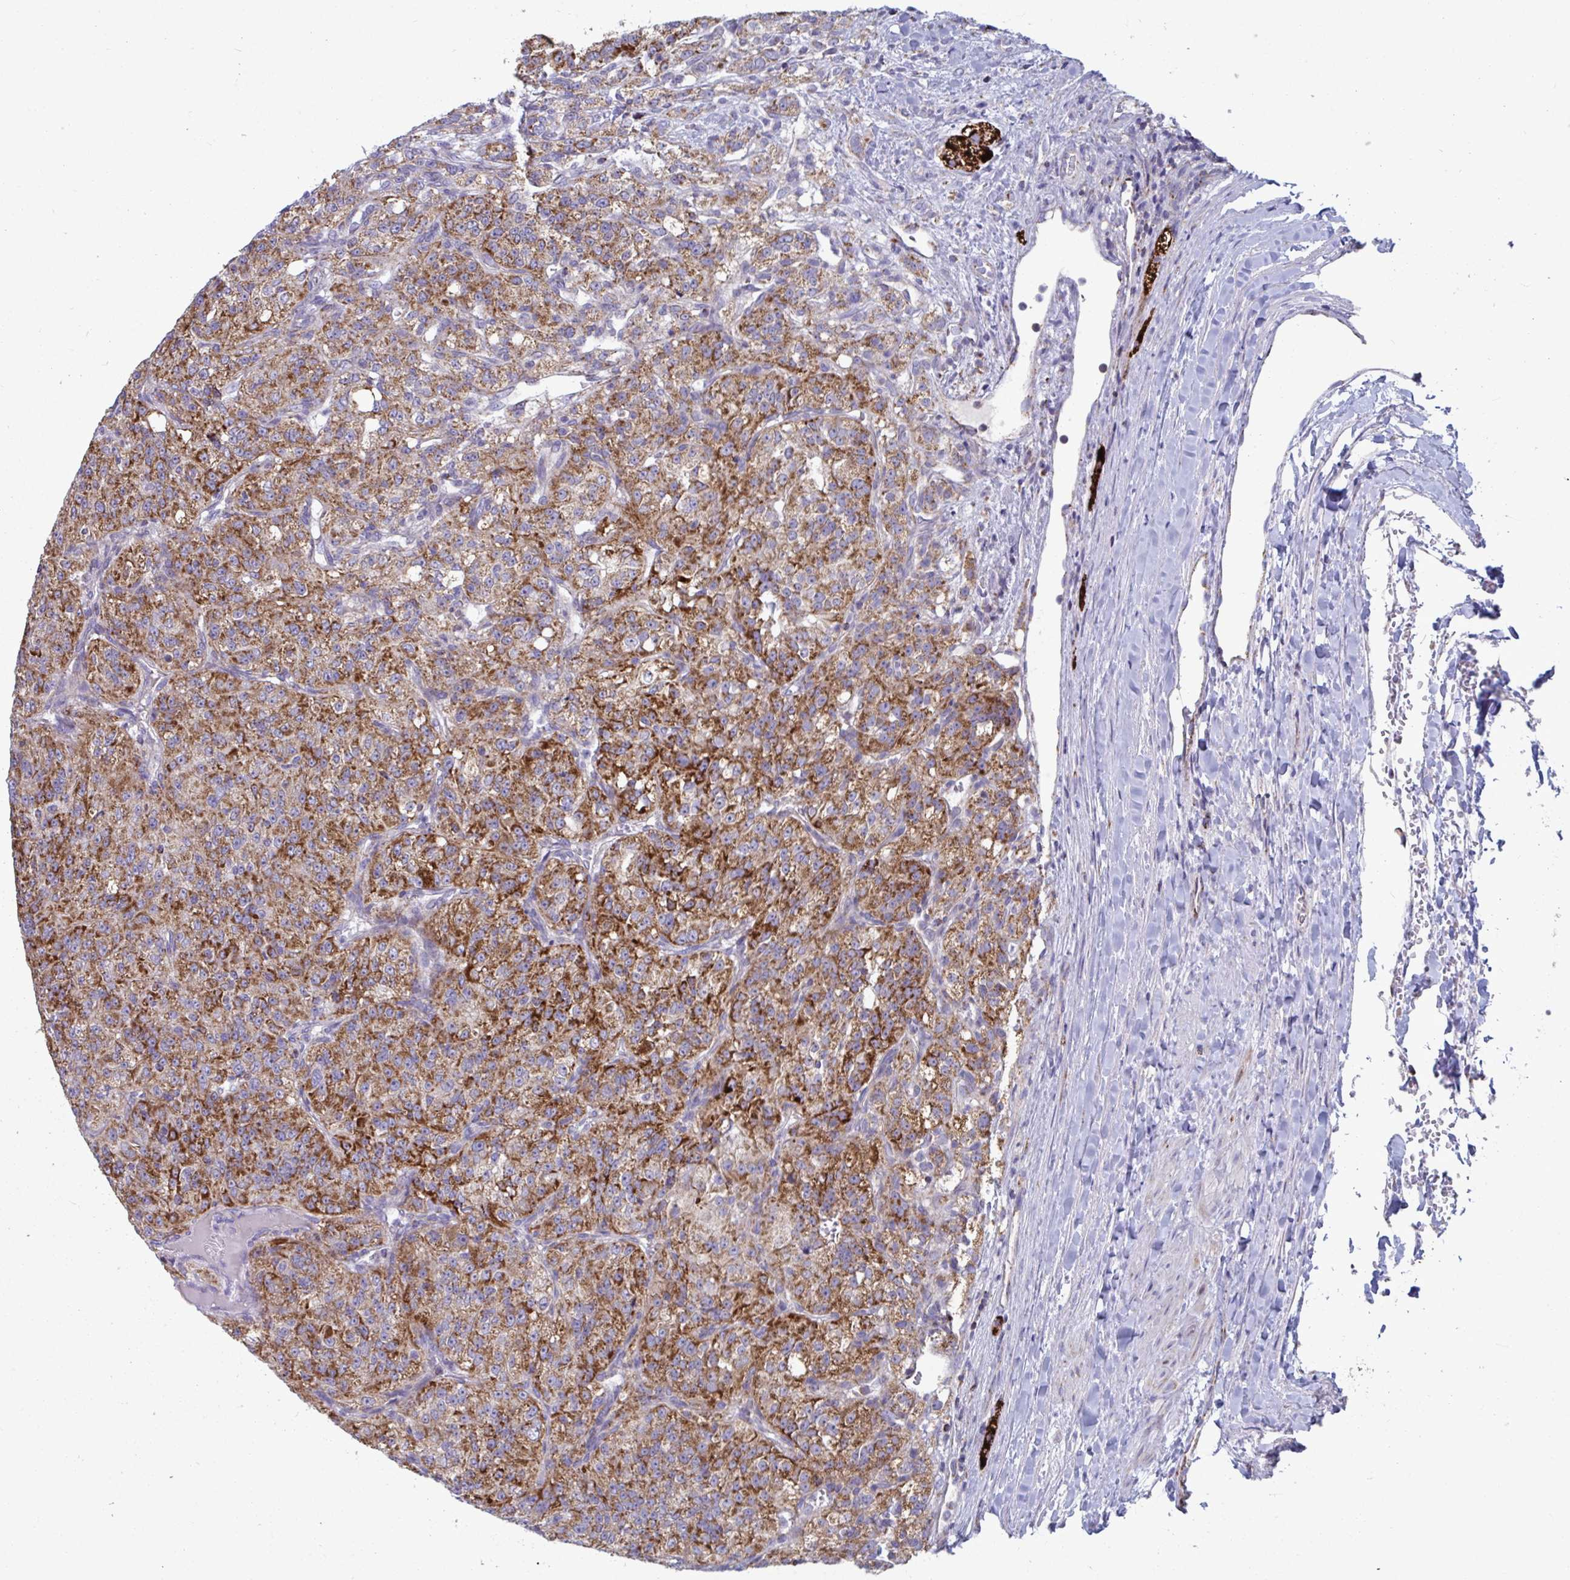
{"staining": {"intensity": "strong", "quantity": ">75%", "location": "cytoplasmic/membranous"}, "tissue": "renal cancer", "cell_type": "Tumor cells", "image_type": "cancer", "snomed": [{"axis": "morphology", "description": "Adenocarcinoma, NOS"}, {"axis": "topography", "description": "Kidney"}], "caption": "Immunohistochemical staining of renal adenocarcinoma exhibits strong cytoplasmic/membranous protein expression in about >75% of tumor cells. Using DAB (brown) and hematoxylin (blue) stains, captured at high magnification using brightfield microscopy.", "gene": "BCAT2", "patient": {"sex": "female", "age": 63}}